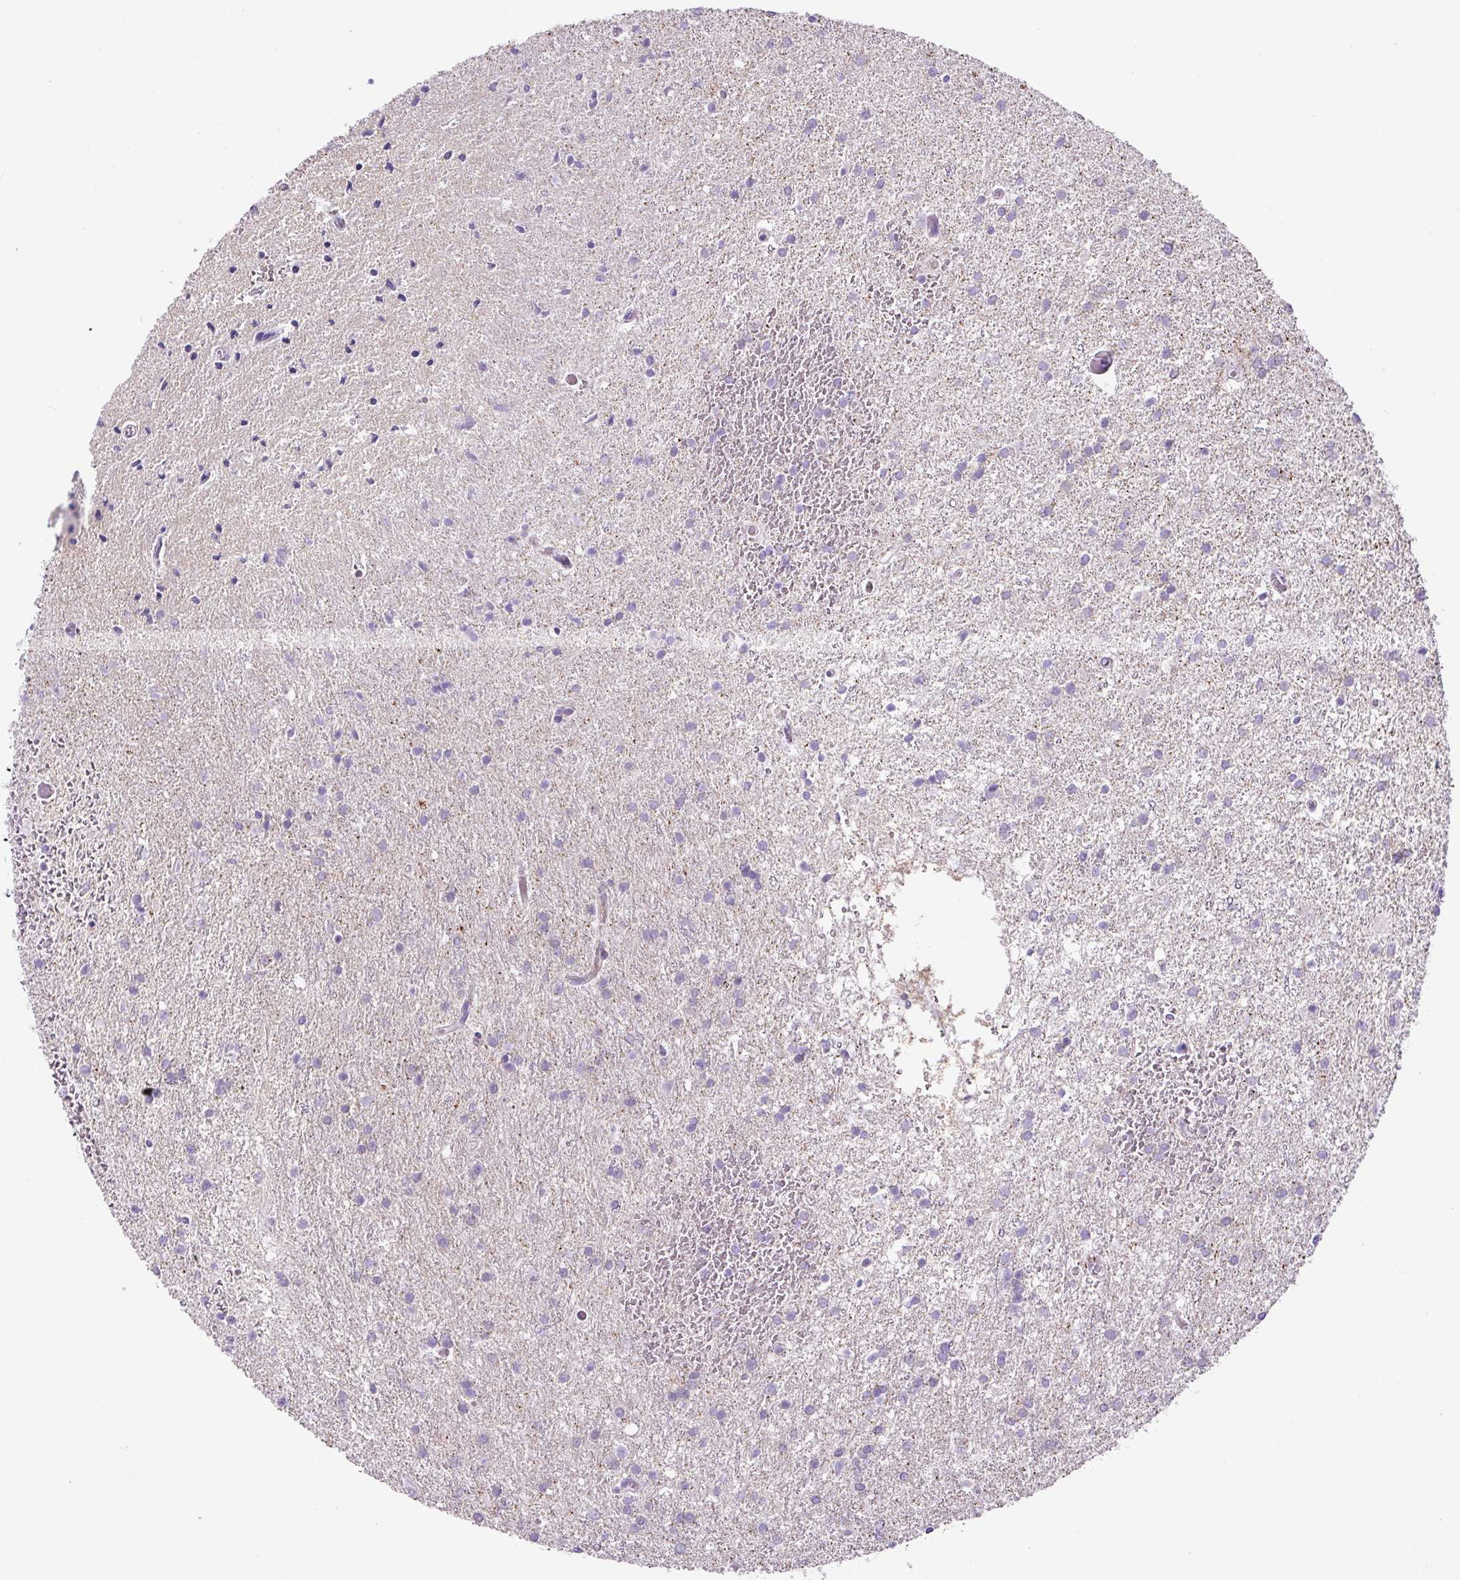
{"staining": {"intensity": "negative", "quantity": "none", "location": "none"}, "tissue": "glioma", "cell_type": "Tumor cells", "image_type": "cancer", "snomed": [{"axis": "morphology", "description": "Glioma, malignant, High grade"}, {"axis": "topography", "description": "Brain"}], "caption": "A photomicrograph of malignant glioma (high-grade) stained for a protein reveals no brown staining in tumor cells.", "gene": "ZNF596", "patient": {"sex": "female", "age": 50}}